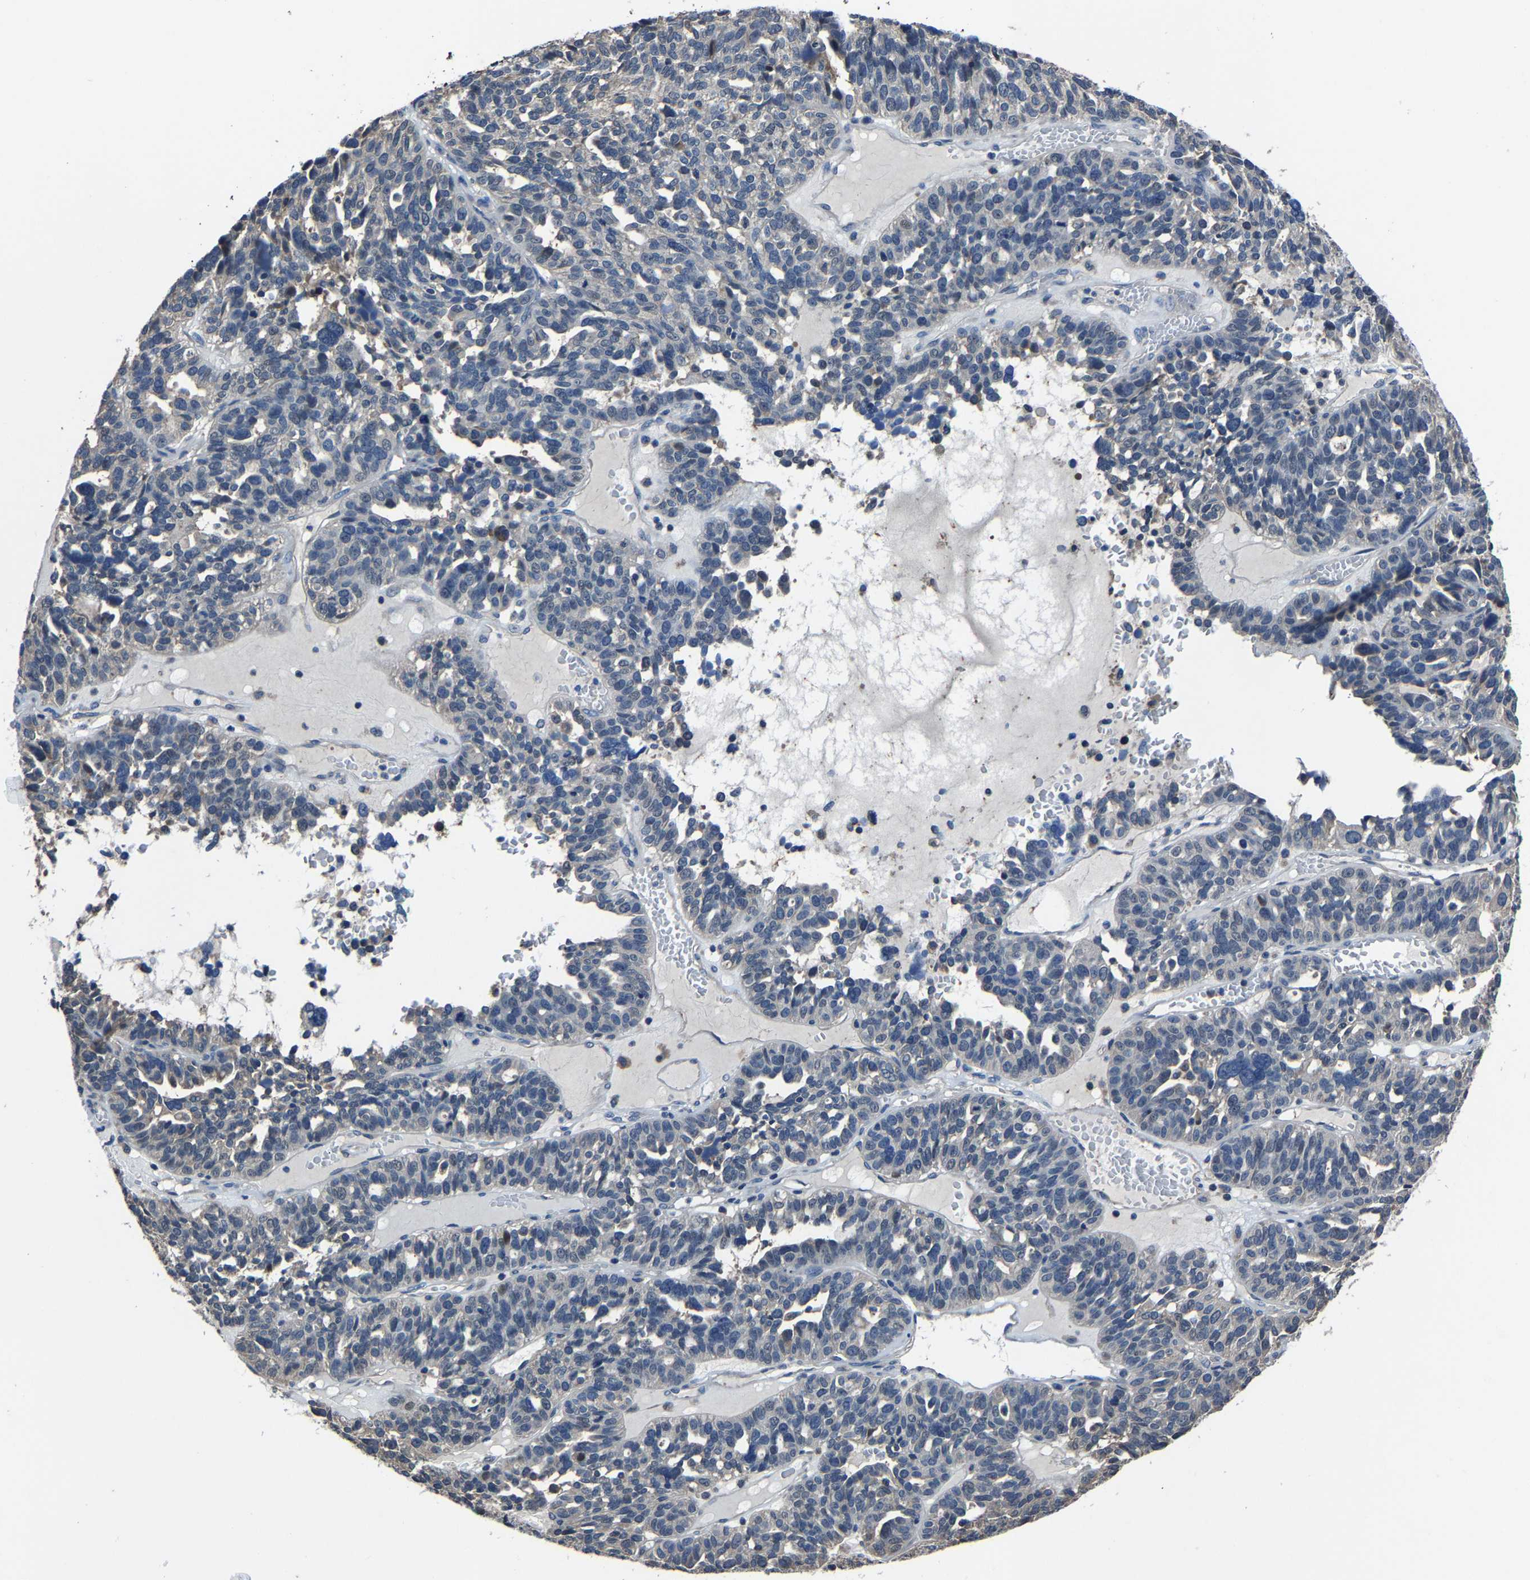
{"staining": {"intensity": "negative", "quantity": "none", "location": "none"}, "tissue": "ovarian cancer", "cell_type": "Tumor cells", "image_type": "cancer", "snomed": [{"axis": "morphology", "description": "Cystadenocarcinoma, serous, NOS"}, {"axis": "topography", "description": "Ovary"}], "caption": "Human ovarian cancer stained for a protein using immunohistochemistry (IHC) exhibits no expression in tumor cells.", "gene": "STRBP", "patient": {"sex": "female", "age": 59}}